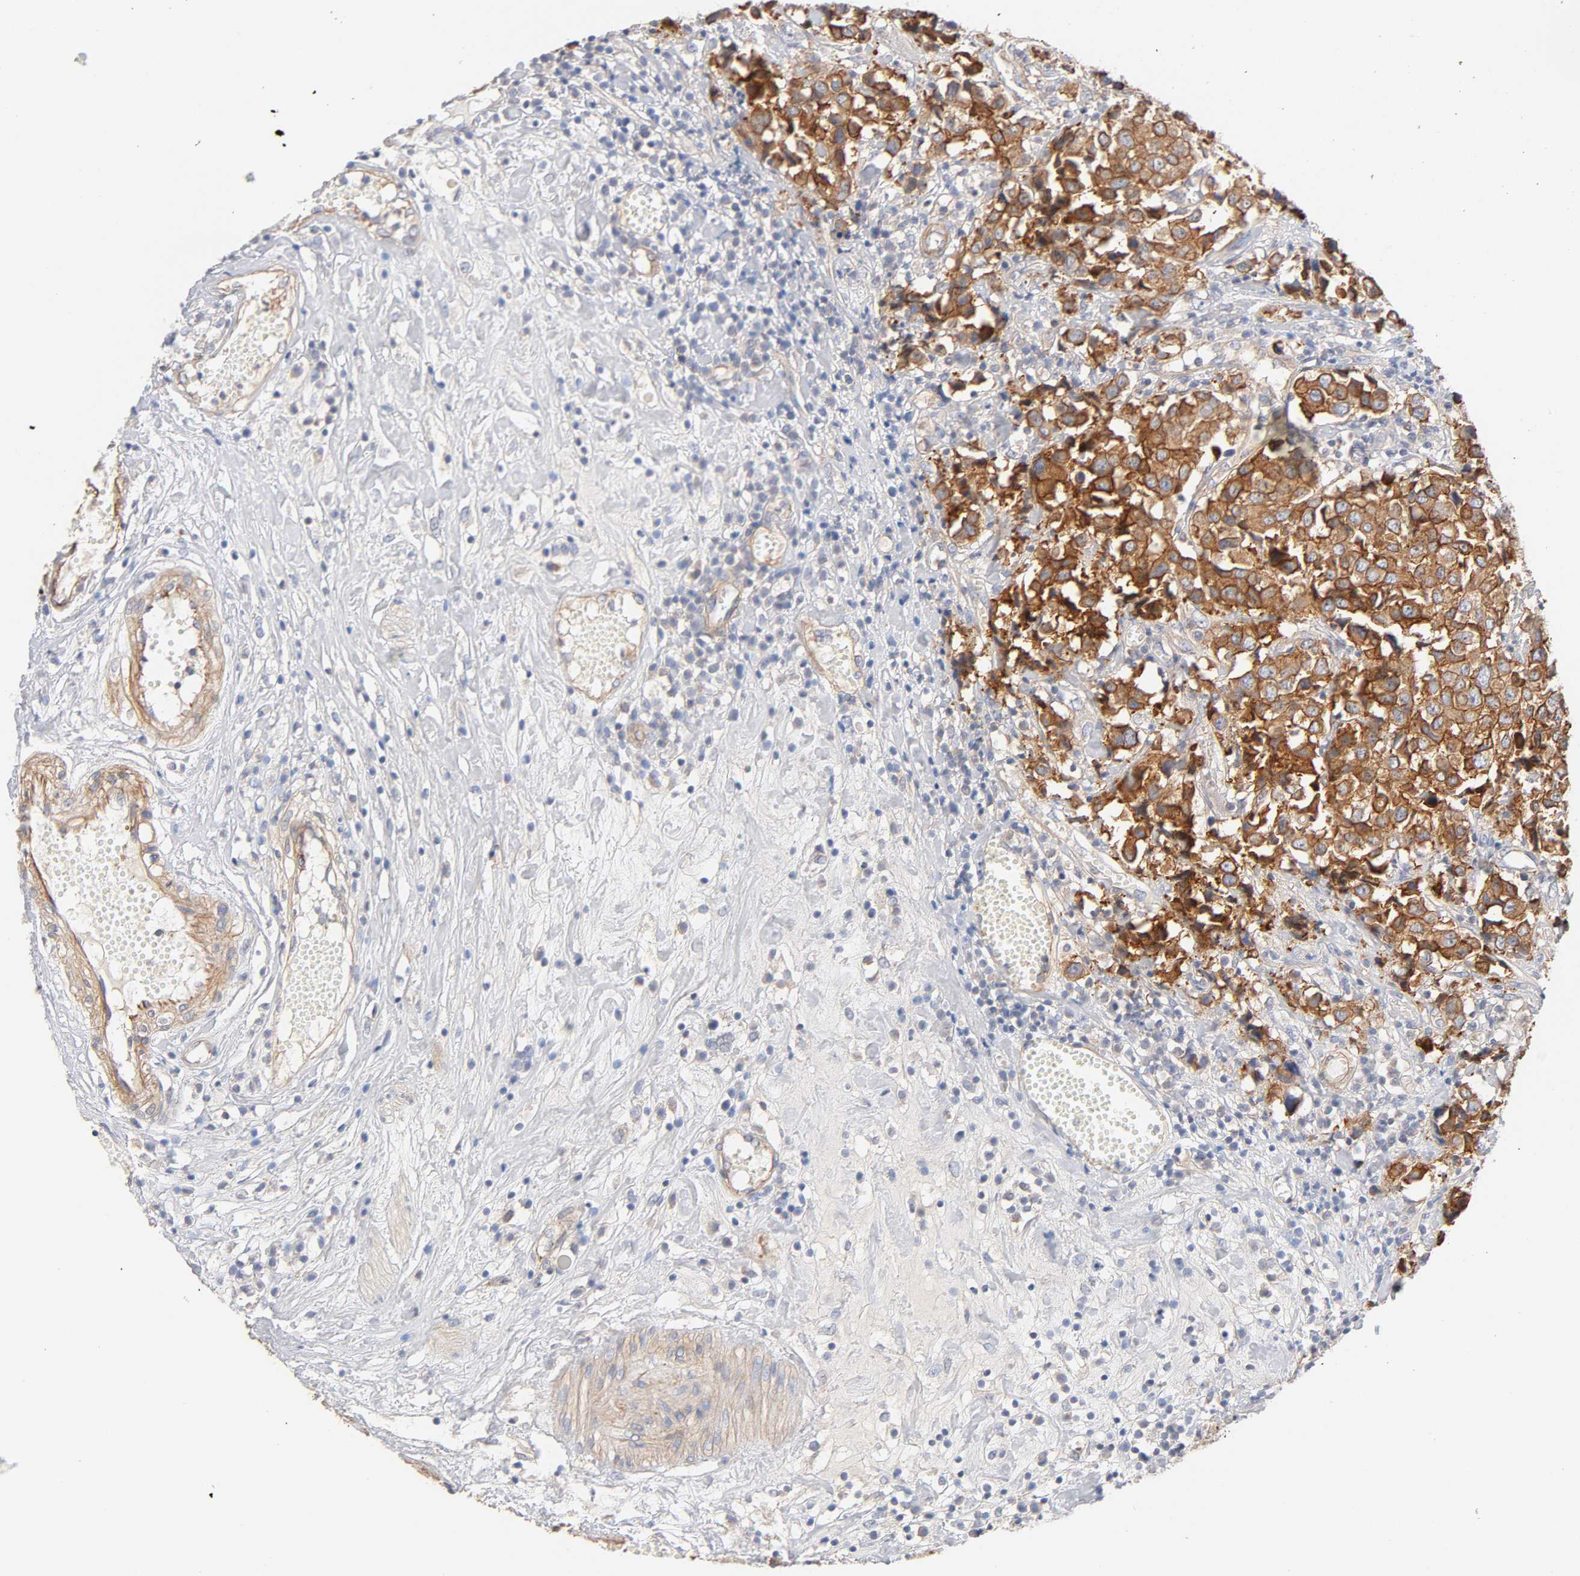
{"staining": {"intensity": "strong", "quantity": ">75%", "location": "cytoplasmic/membranous"}, "tissue": "urothelial cancer", "cell_type": "Tumor cells", "image_type": "cancer", "snomed": [{"axis": "morphology", "description": "Urothelial carcinoma, High grade"}, {"axis": "topography", "description": "Urinary bladder"}], "caption": "DAB immunohistochemical staining of human urothelial cancer demonstrates strong cytoplasmic/membranous protein positivity in approximately >75% of tumor cells. Nuclei are stained in blue.", "gene": "STRN3", "patient": {"sex": "female", "age": 75}}